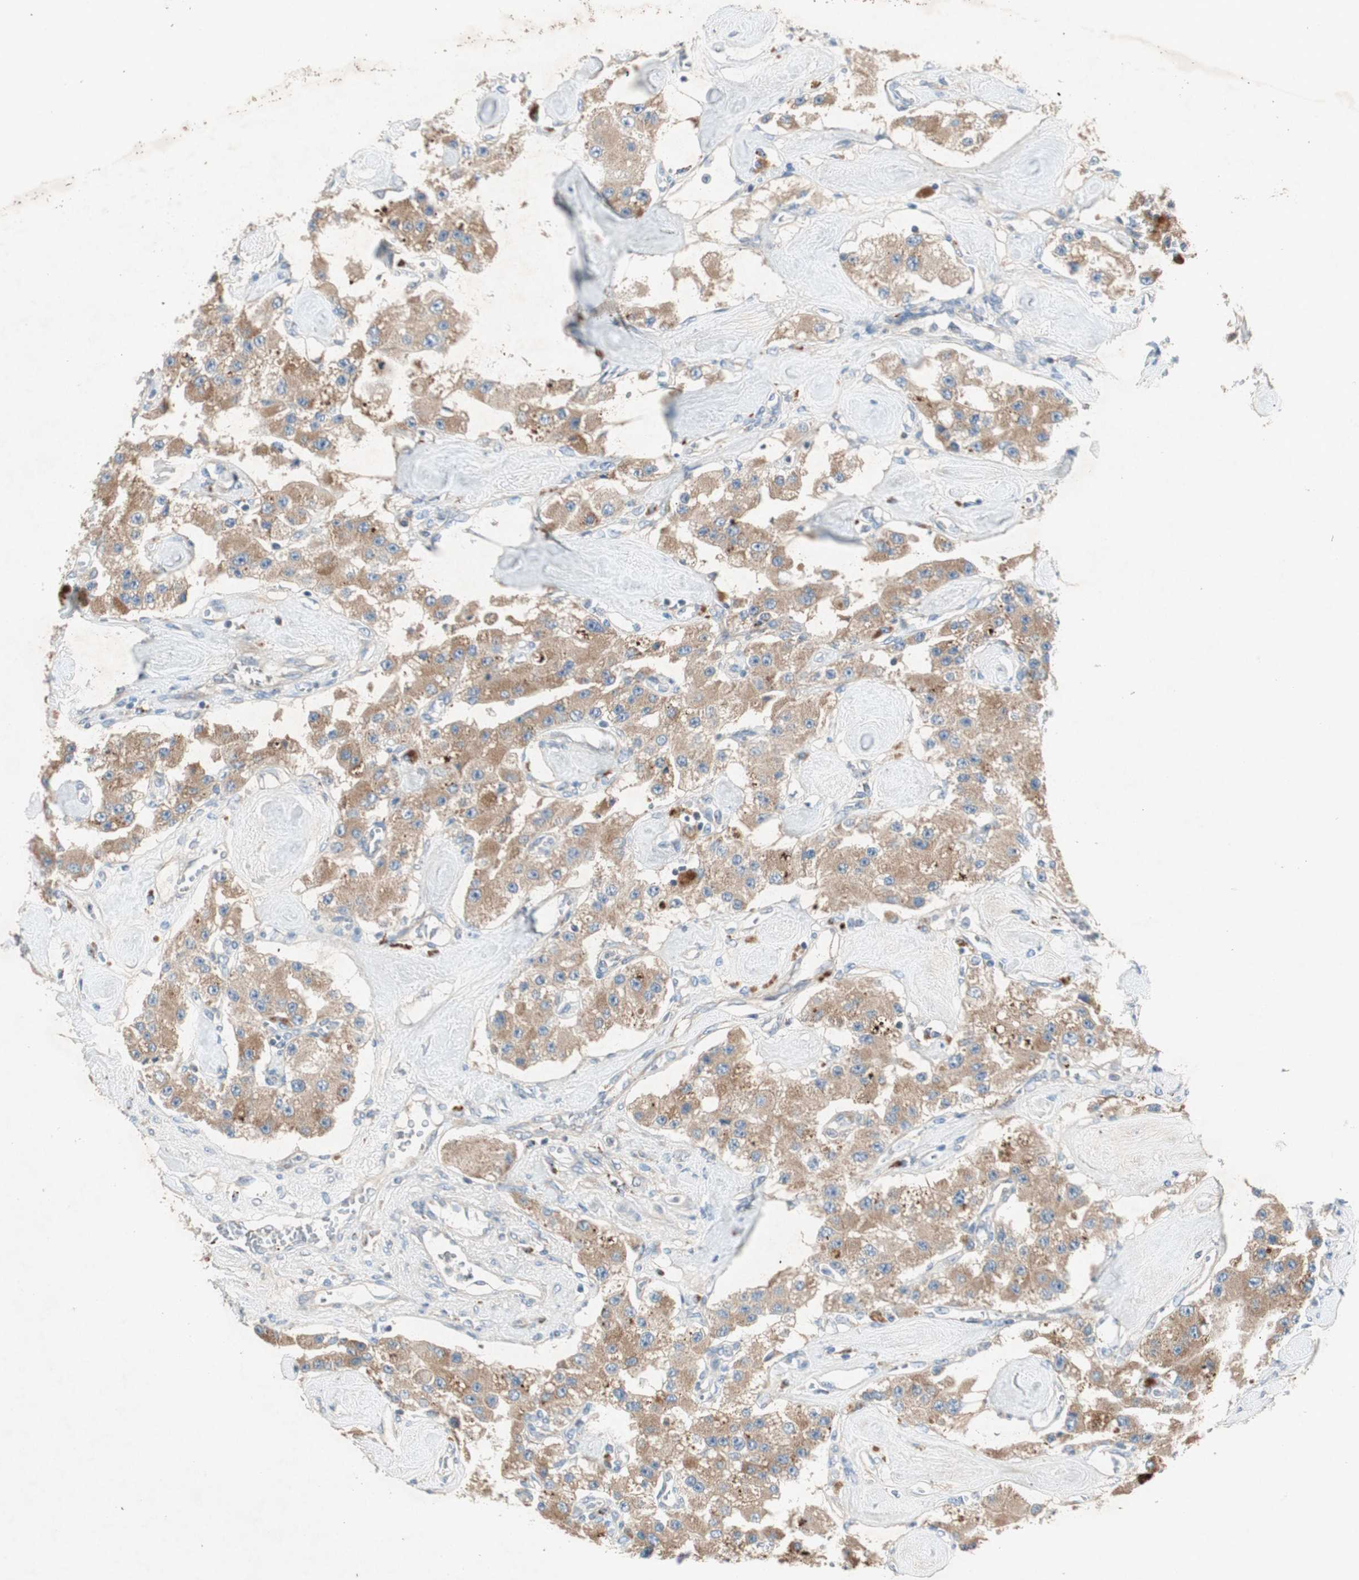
{"staining": {"intensity": "moderate", "quantity": ">75%", "location": "cytoplasmic/membranous"}, "tissue": "carcinoid", "cell_type": "Tumor cells", "image_type": "cancer", "snomed": [{"axis": "morphology", "description": "Carcinoid, malignant, NOS"}, {"axis": "topography", "description": "Pancreas"}], "caption": "Carcinoid tissue shows moderate cytoplasmic/membranous expression in about >75% of tumor cells", "gene": "RPL23", "patient": {"sex": "male", "age": 41}}